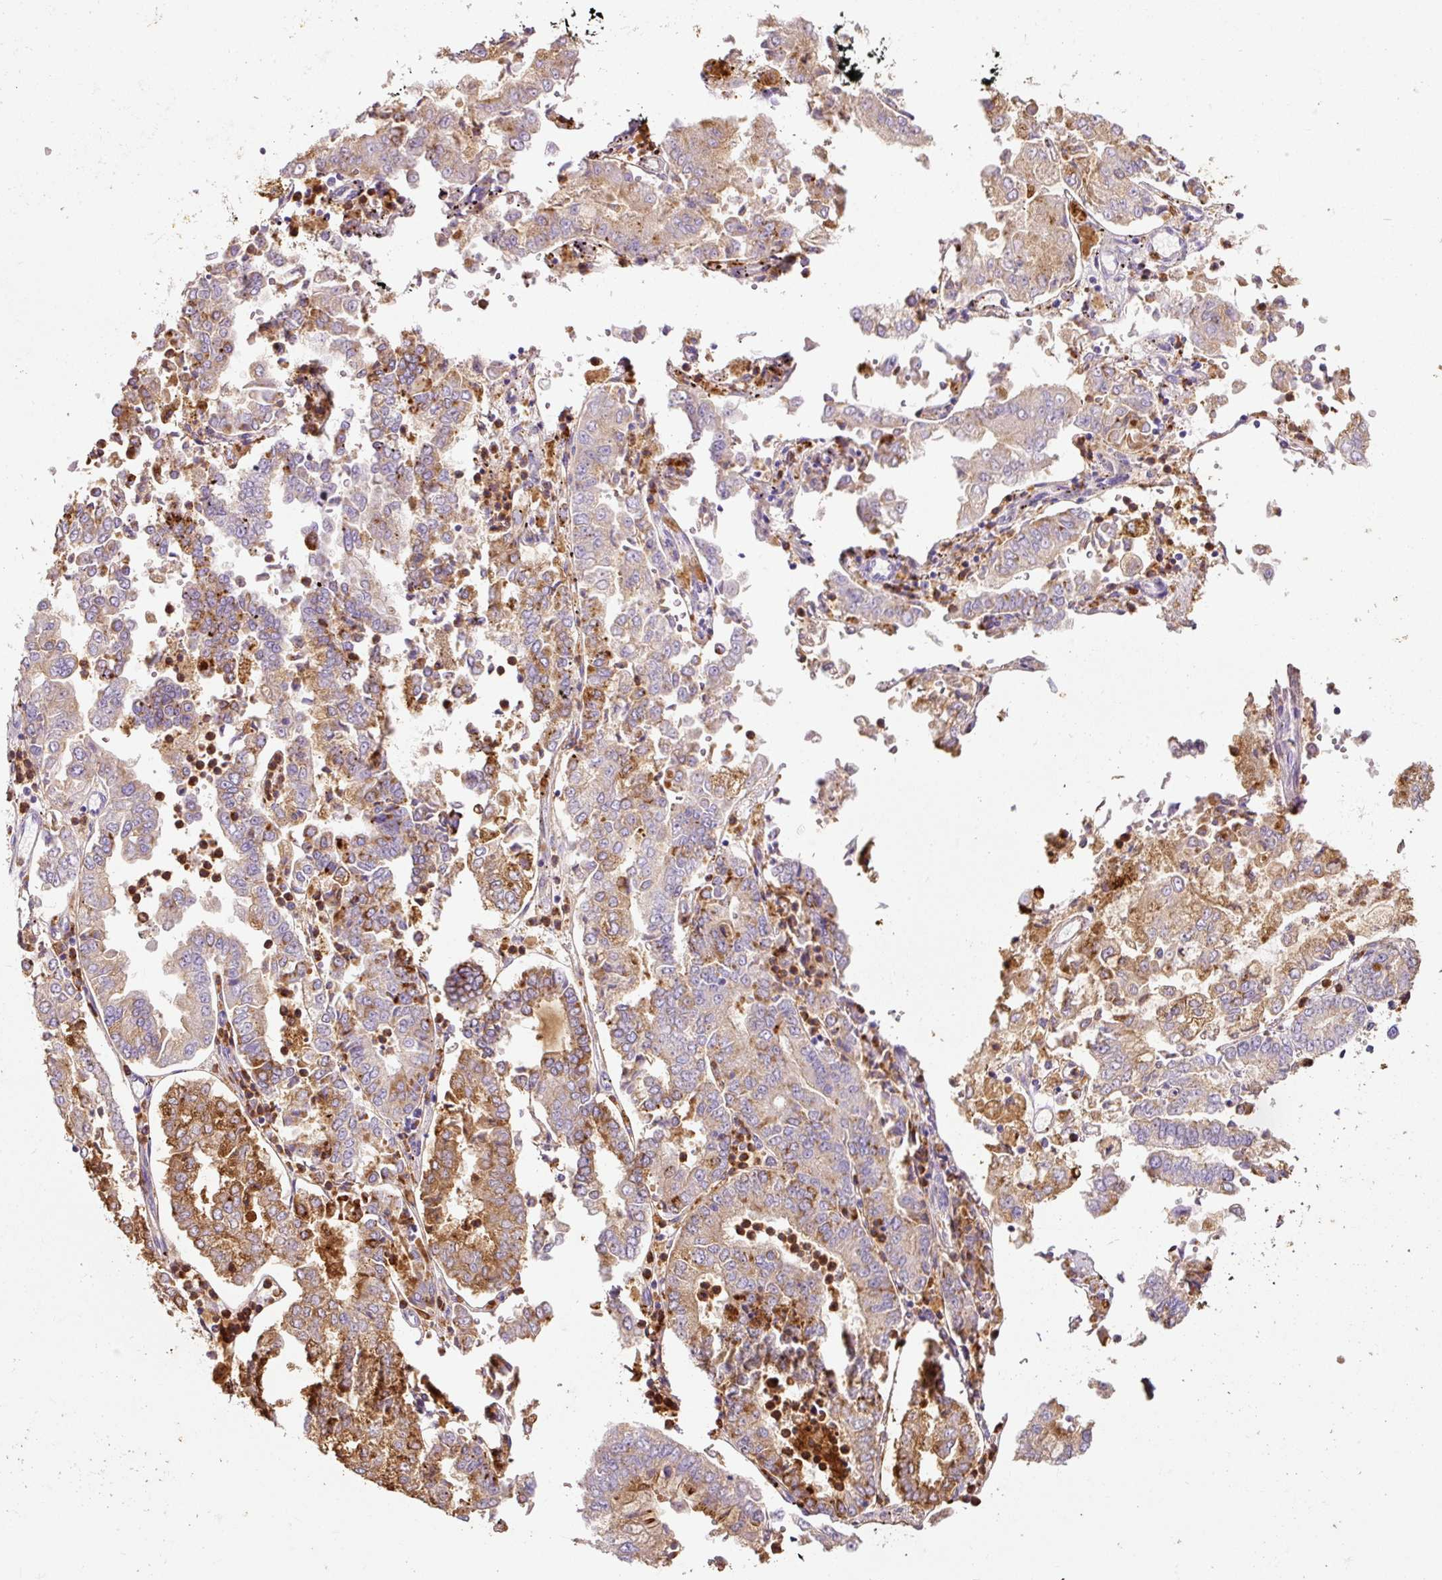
{"staining": {"intensity": "moderate", "quantity": ">75%", "location": "cytoplasmic/membranous"}, "tissue": "stomach cancer", "cell_type": "Tumor cells", "image_type": "cancer", "snomed": [{"axis": "morphology", "description": "Adenocarcinoma, NOS"}, {"axis": "topography", "description": "Stomach"}], "caption": "Stomach cancer stained with immunohistochemistry shows moderate cytoplasmic/membranous staining in about >75% of tumor cells.", "gene": "TMC8", "patient": {"sex": "male", "age": 76}}